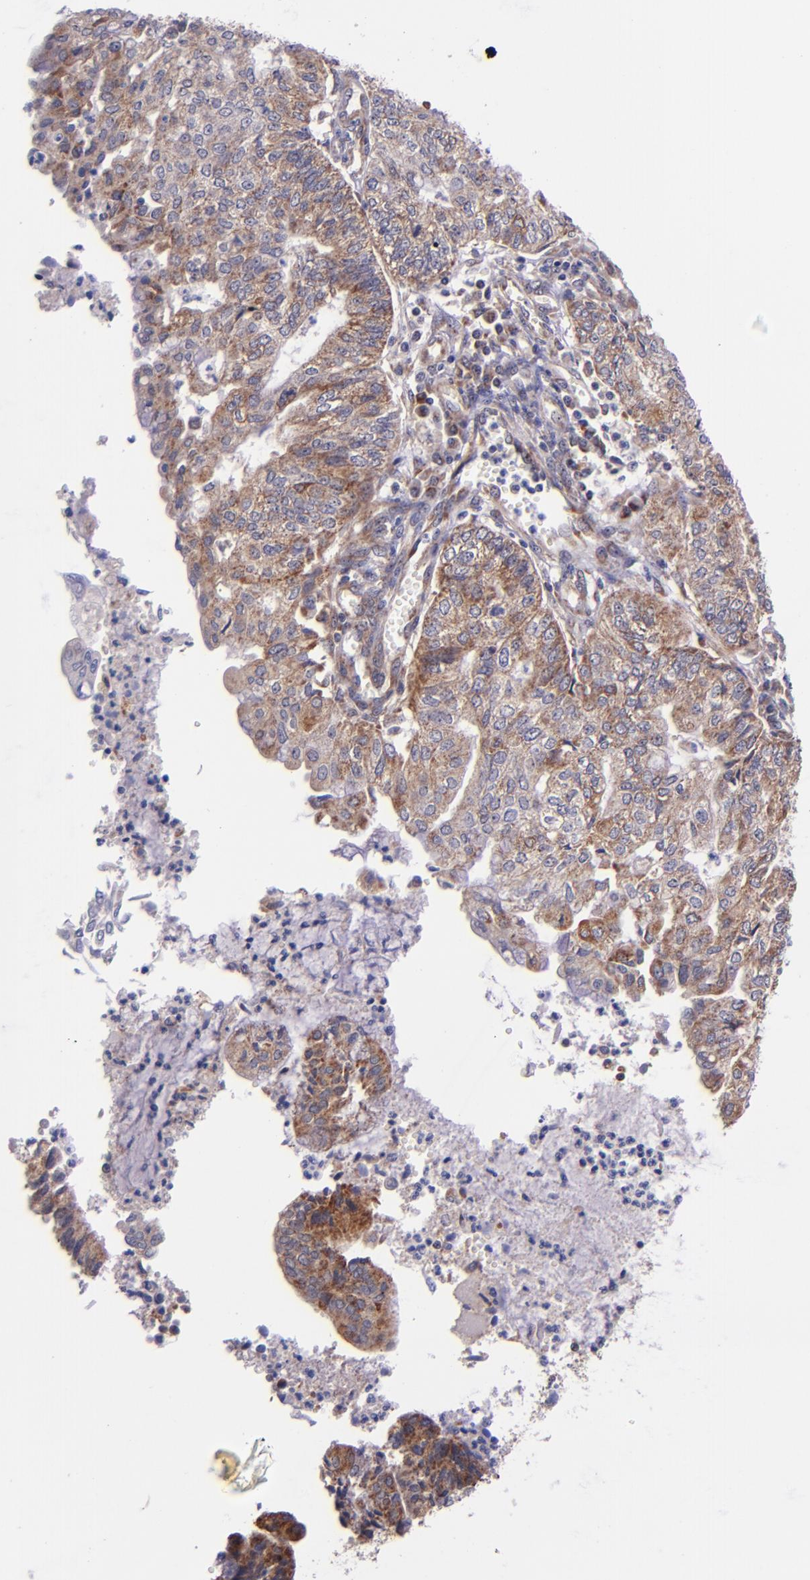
{"staining": {"intensity": "moderate", "quantity": ">75%", "location": "cytoplasmic/membranous"}, "tissue": "endometrial cancer", "cell_type": "Tumor cells", "image_type": "cancer", "snomed": [{"axis": "morphology", "description": "Adenocarcinoma, NOS"}, {"axis": "topography", "description": "Endometrium"}], "caption": "This is an image of immunohistochemistry staining of endometrial adenocarcinoma, which shows moderate staining in the cytoplasmic/membranous of tumor cells.", "gene": "SHC1", "patient": {"sex": "female", "age": 59}}